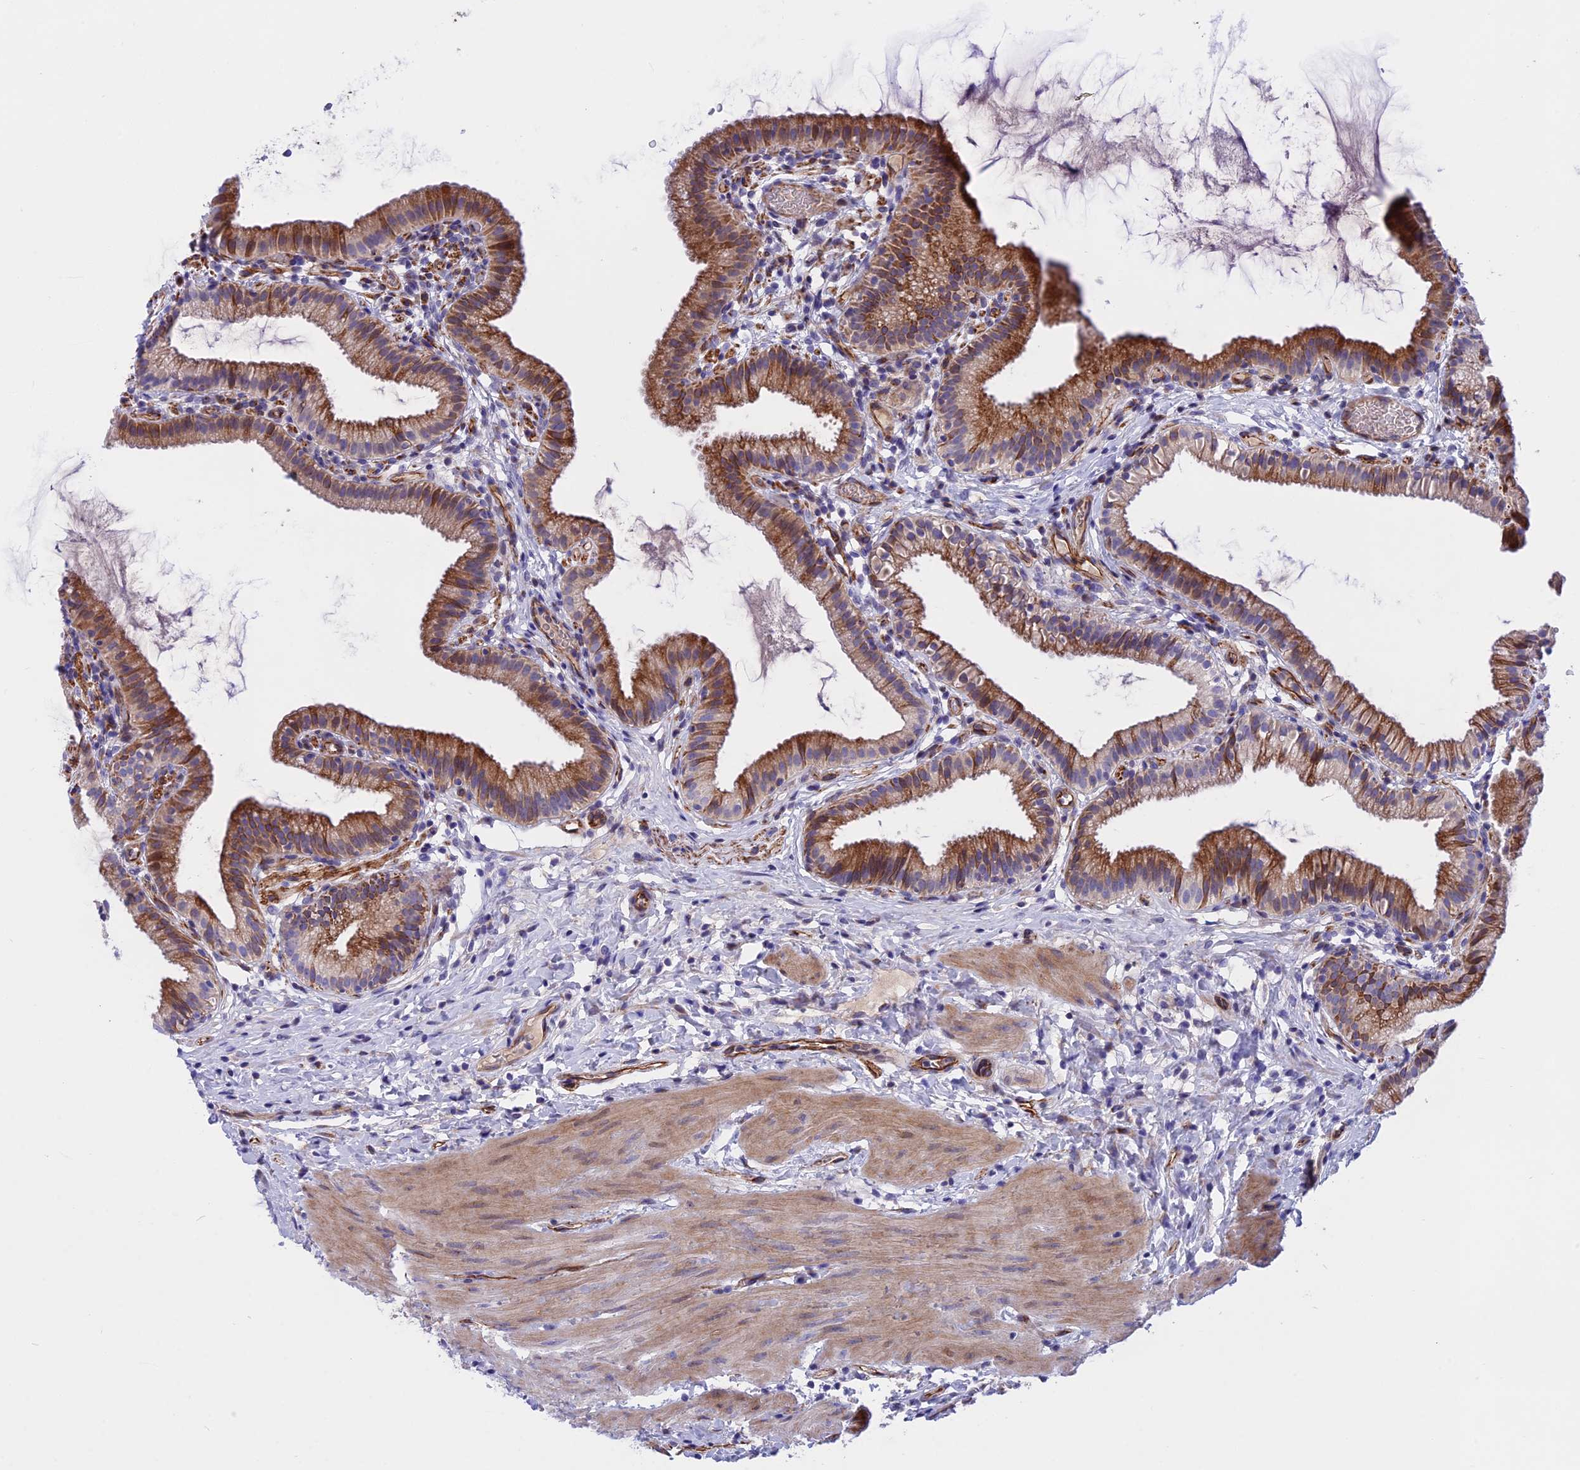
{"staining": {"intensity": "moderate", "quantity": ">75%", "location": "cytoplasmic/membranous"}, "tissue": "gallbladder", "cell_type": "Glandular cells", "image_type": "normal", "snomed": [{"axis": "morphology", "description": "Normal tissue, NOS"}, {"axis": "topography", "description": "Gallbladder"}], "caption": "Immunohistochemical staining of unremarkable human gallbladder displays medium levels of moderate cytoplasmic/membranous expression in approximately >75% of glandular cells. Using DAB (brown) and hematoxylin (blue) stains, captured at high magnification using brightfield microscopy.", "gene": "TMEM138", "patient": {"sex": "female", "age": 46}}